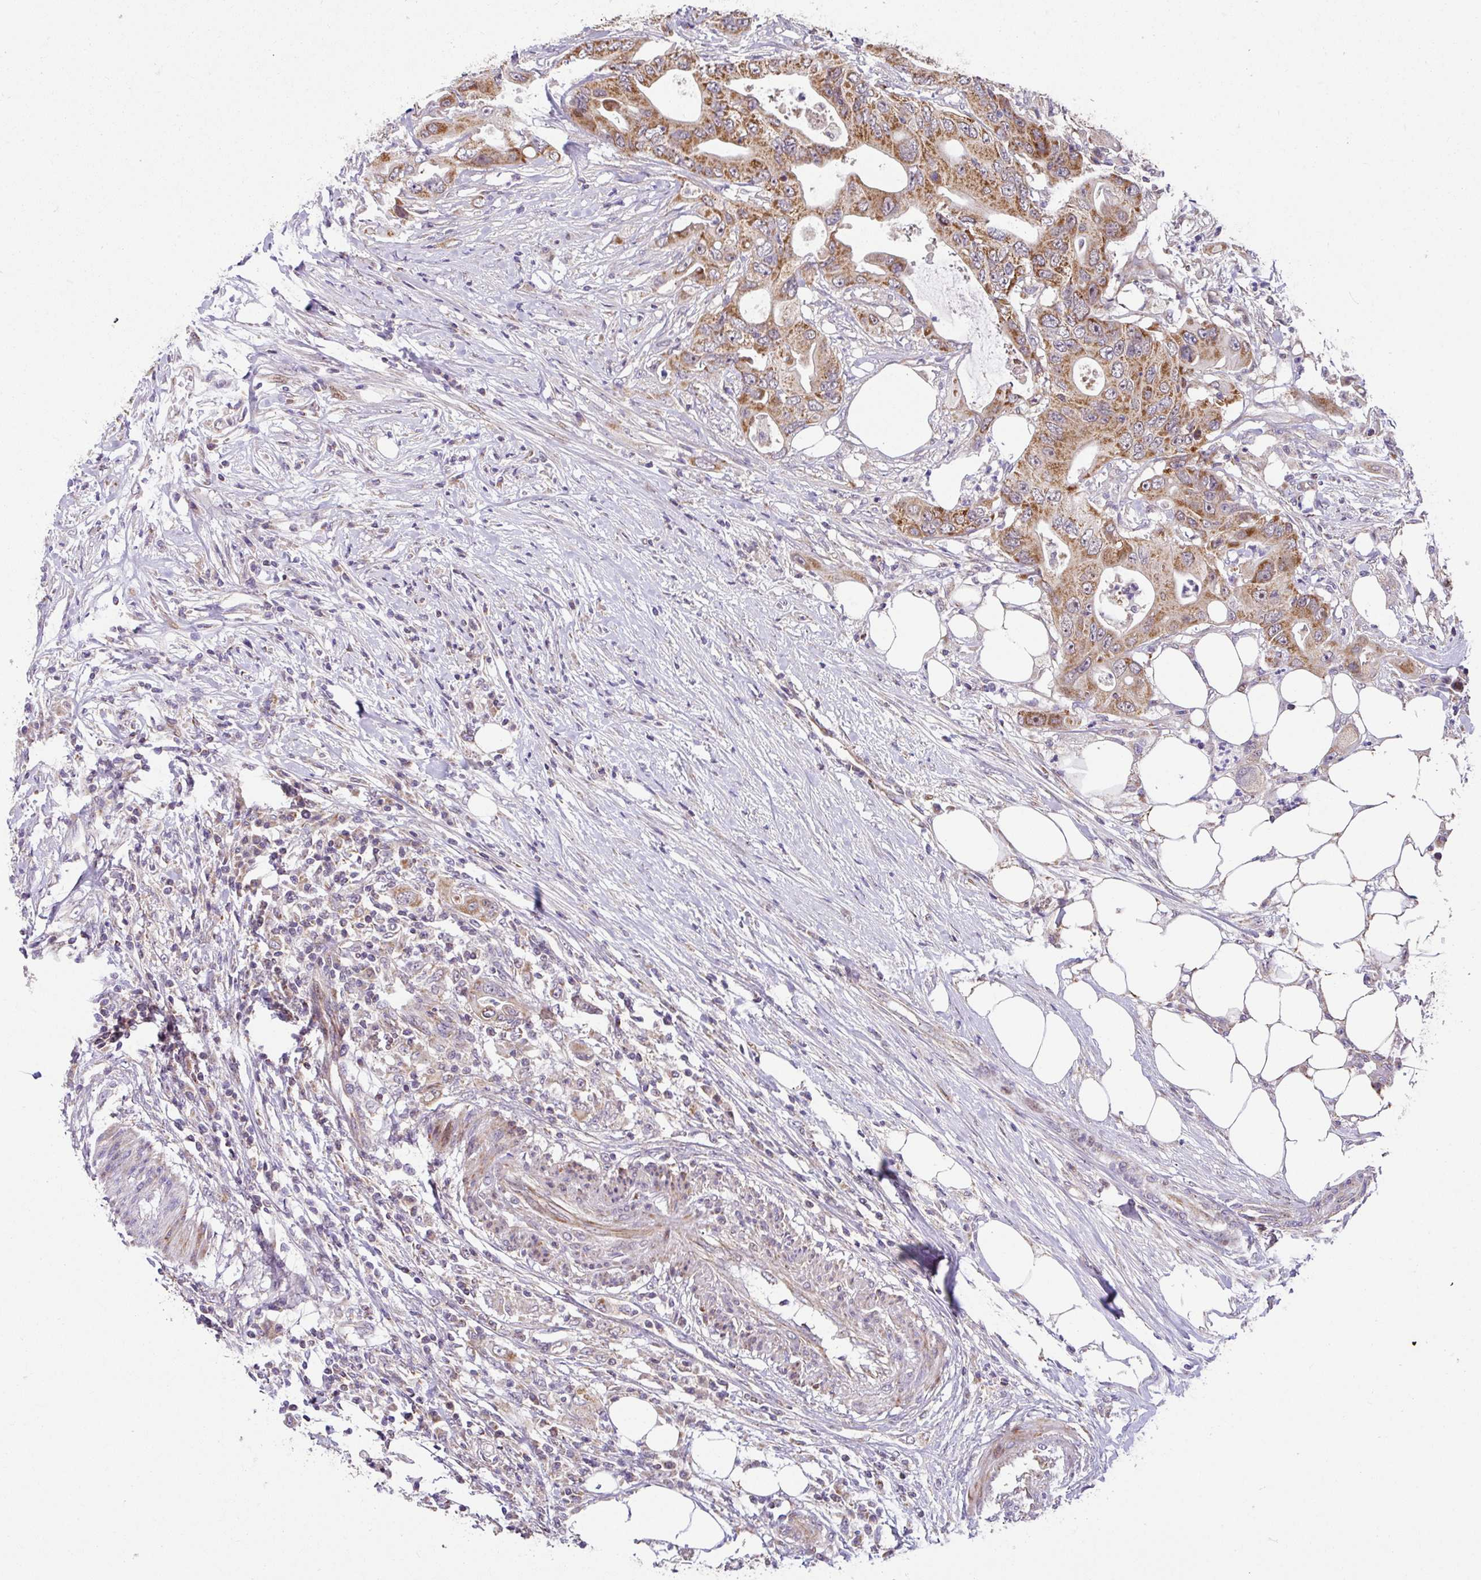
{"staining": {"intensity": "moderate", "quantity": ">75%", "location": "cytoplasmic/membranous"}, "tissue": "colorectal cancer", "cell_type": "Tumor cells", "image_type": "cancer", "snomed": [{"axis": "morphology", "description": "Adenocarcinoma, NOS"}, {"axis": "topography", "description": "Colon"}], "caption": "Moderate cytoplasmic/membranous expression for a protein is seen in about >75% of tumor cells of adenocarcinoma (colorectal) using immunohistochemistry (IHC).", "gene": "SARS2", "patient": {"sex": "male", "age": 71}}